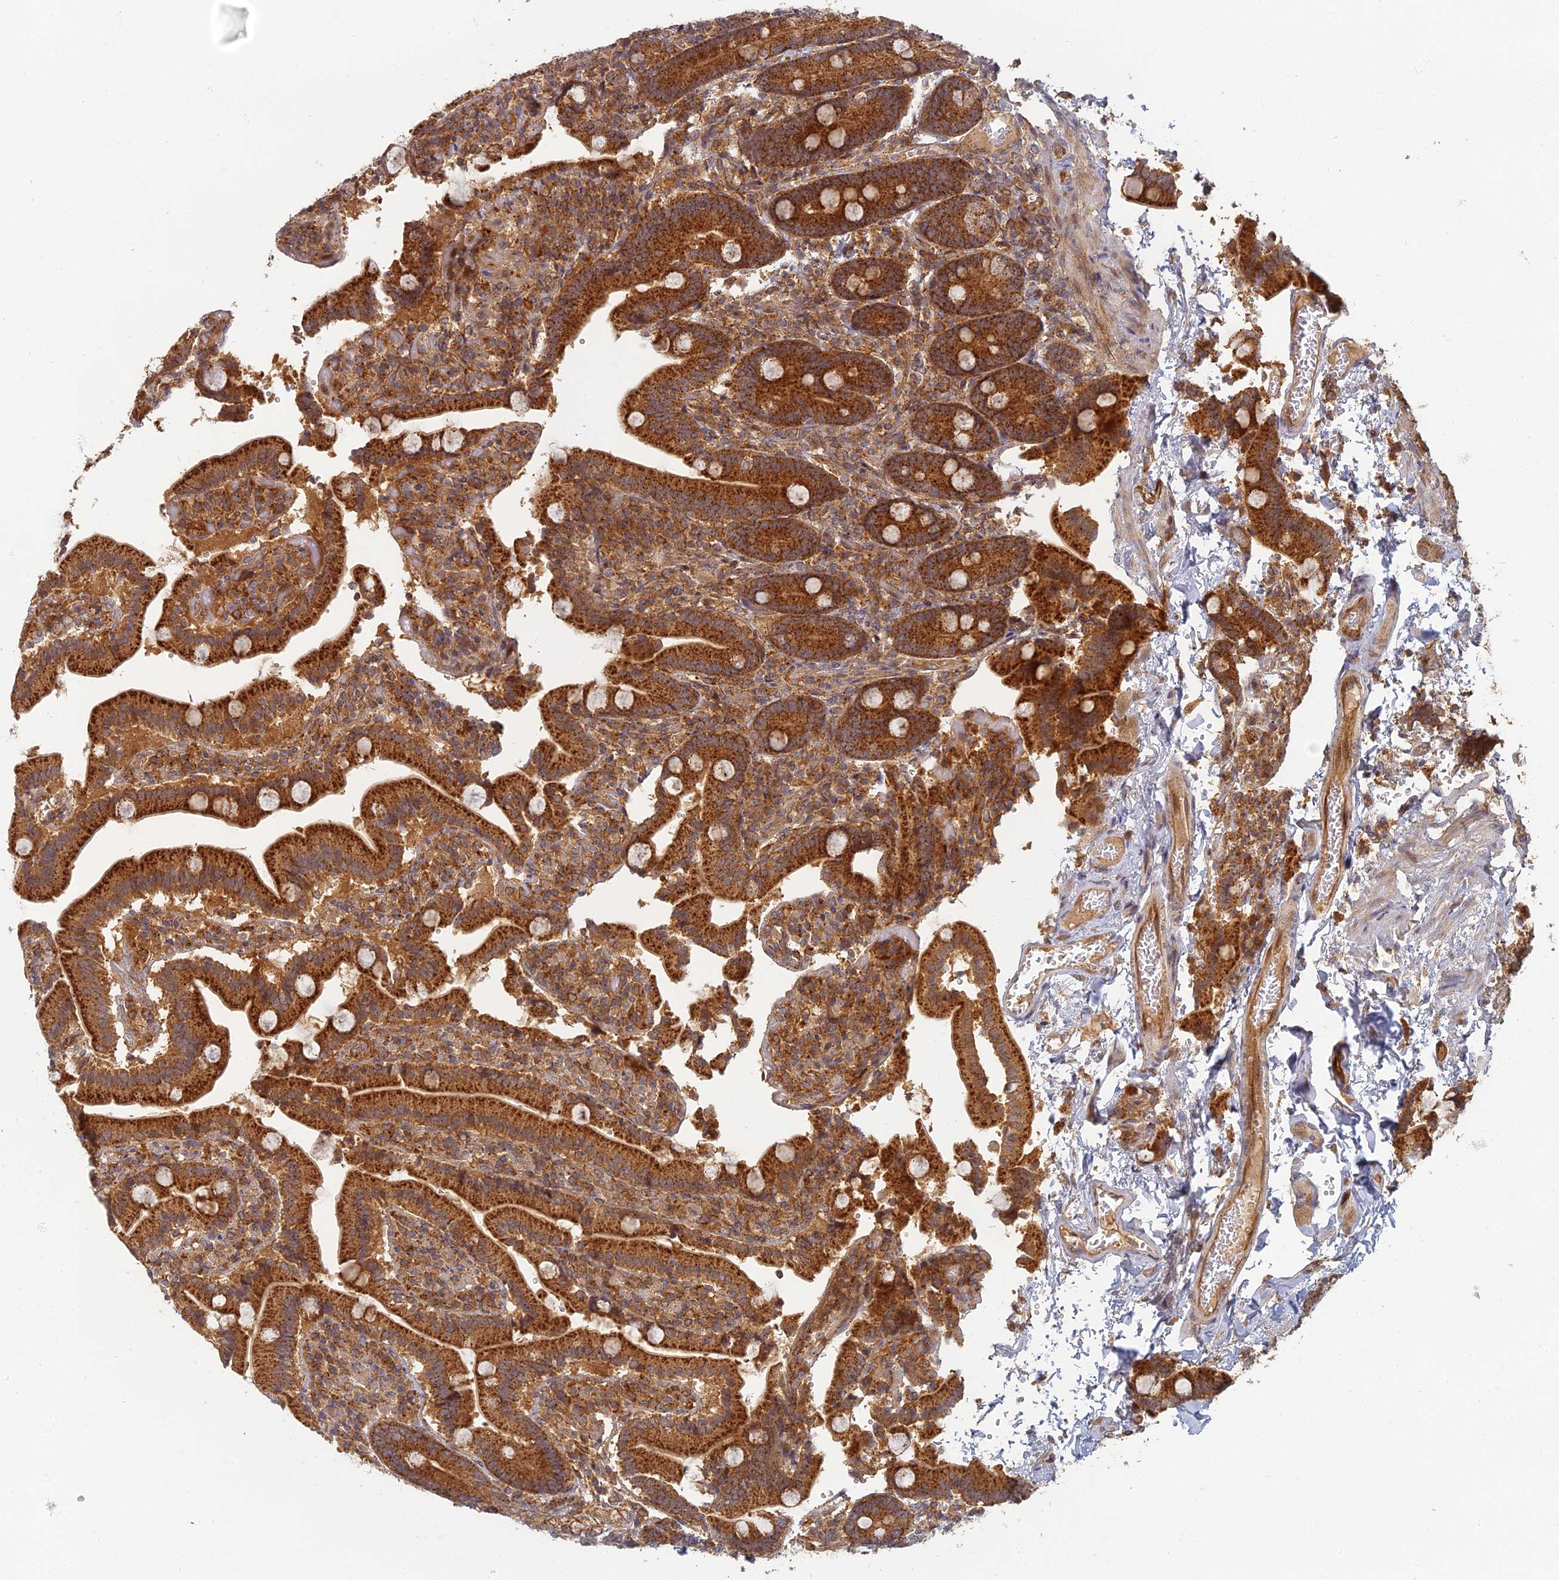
{"staining": {"intensity": "strong", "quantity": ">75%", "location": "cytoplasmic/membranous"}, "tissue": "duodenum", "cell_type": "Glandular cells", "image_type": "normal", "snomed": [{"axis": "morphology", "description": "Normal tissue, NOS"}, {"axis": "topography", "description": "Duodenum"}], "caption": "Immunohistochemistry (IHC) histopathology image of normal duodenum: human duodenum stained using IHC demonstrates high levels of strong protein expression localized specifically in the cytoplasmic/membranous of glandular cells, appearing as a cytoplasmic/membranous brown color.", "gene": "INO80D", "patient": {"sex": "female", "age": 62}}